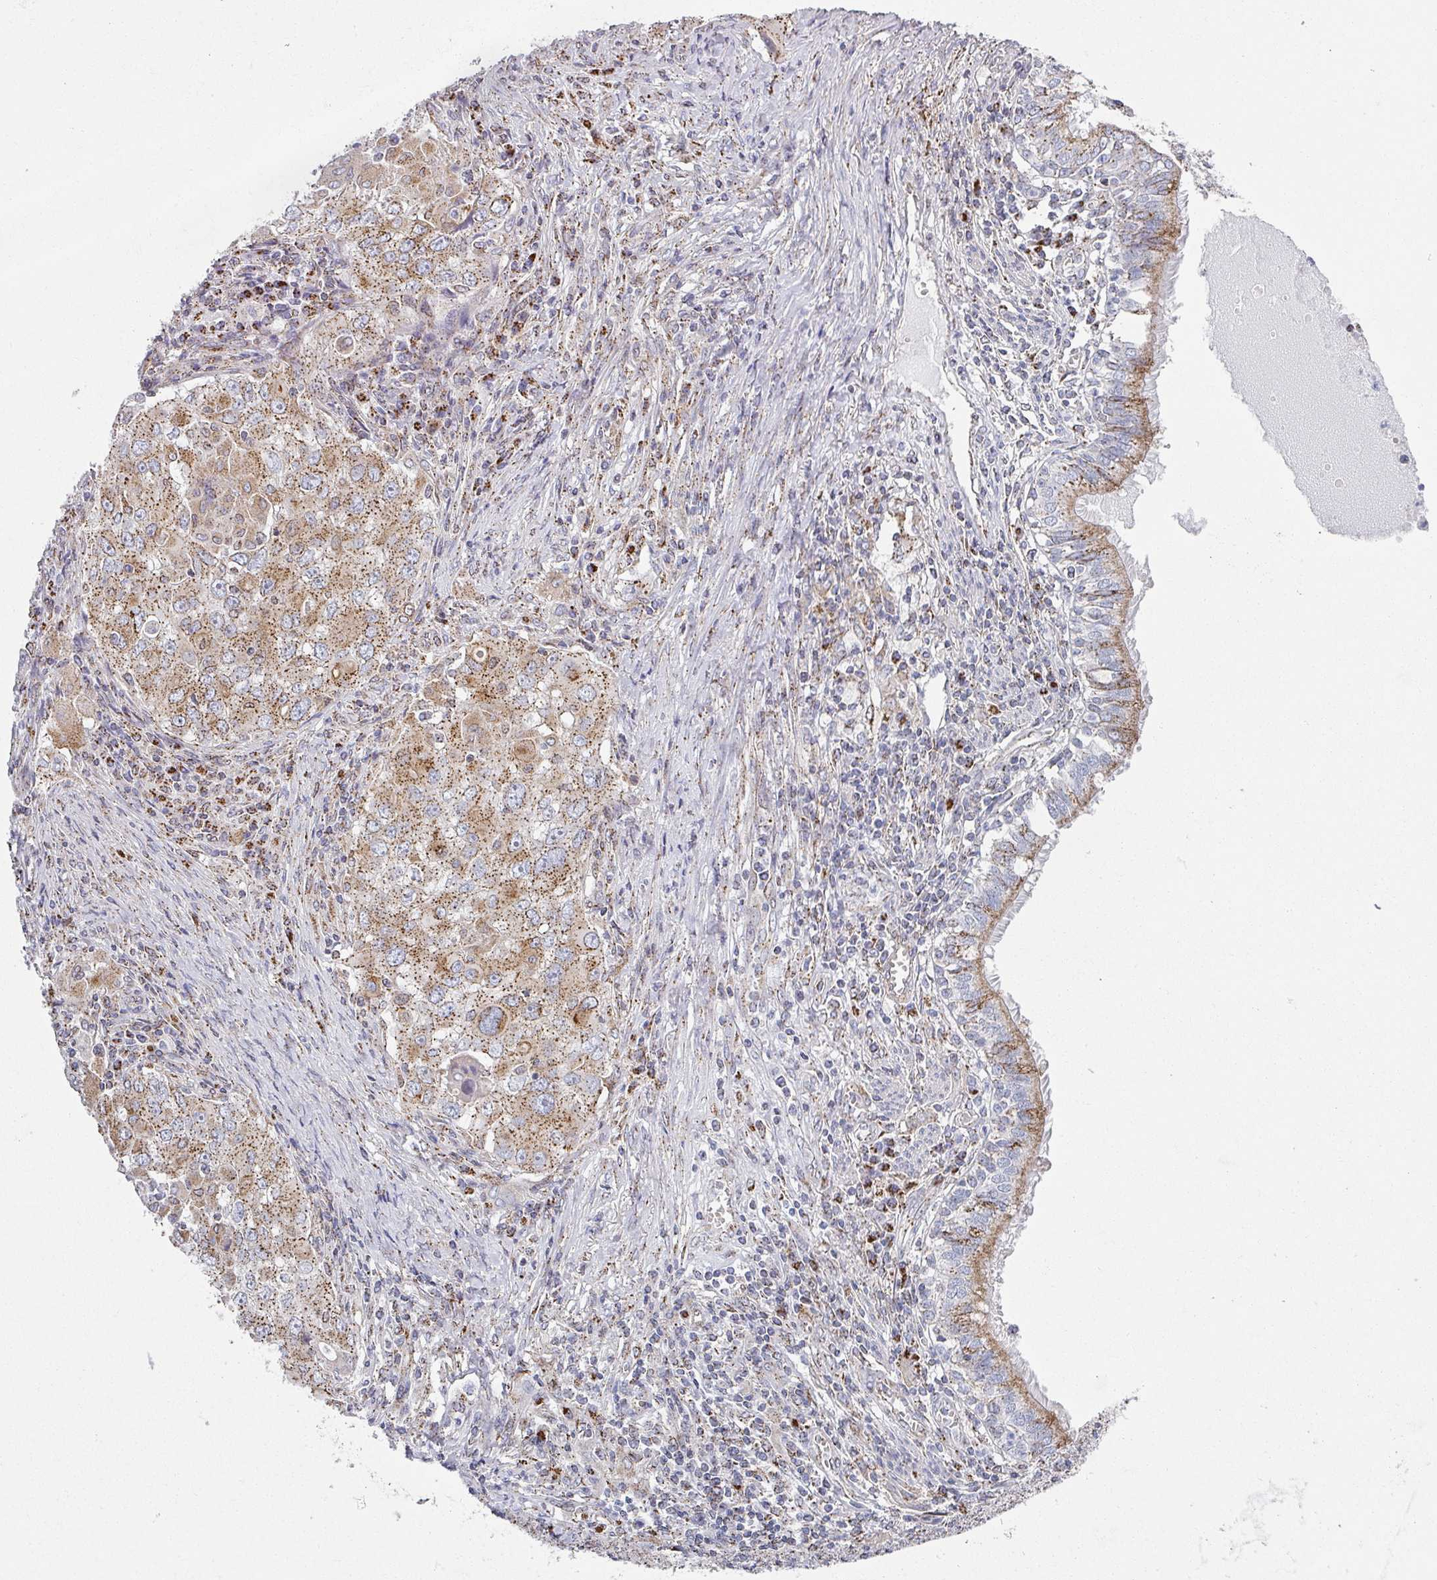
{"staining": {"intensity": "moderate", "quantity": ">75%", "location": "cytoplasmic/membranous"}, "tissue": "lung cancer", "cell_type": "Tumor cells", "image_type": "cancer", "snomed": [{"axis": "morphology", "description": "Adenocarcinoma, NOS"}, {"axis": "morphology", "description": "Adenocarcinoma, metastatic, NOS"}, {"axis": "topography", "description": "Lymph node"}, {"axis": "topography", "description": "Lung"}], "caption": "An image of human lung cancer stained for a protein exhibits moderate cytoplasmic/membranous brown staining in tumor cells.", "gene": "CCDC85B", "patient": {"sex": "female", "age": 42}}